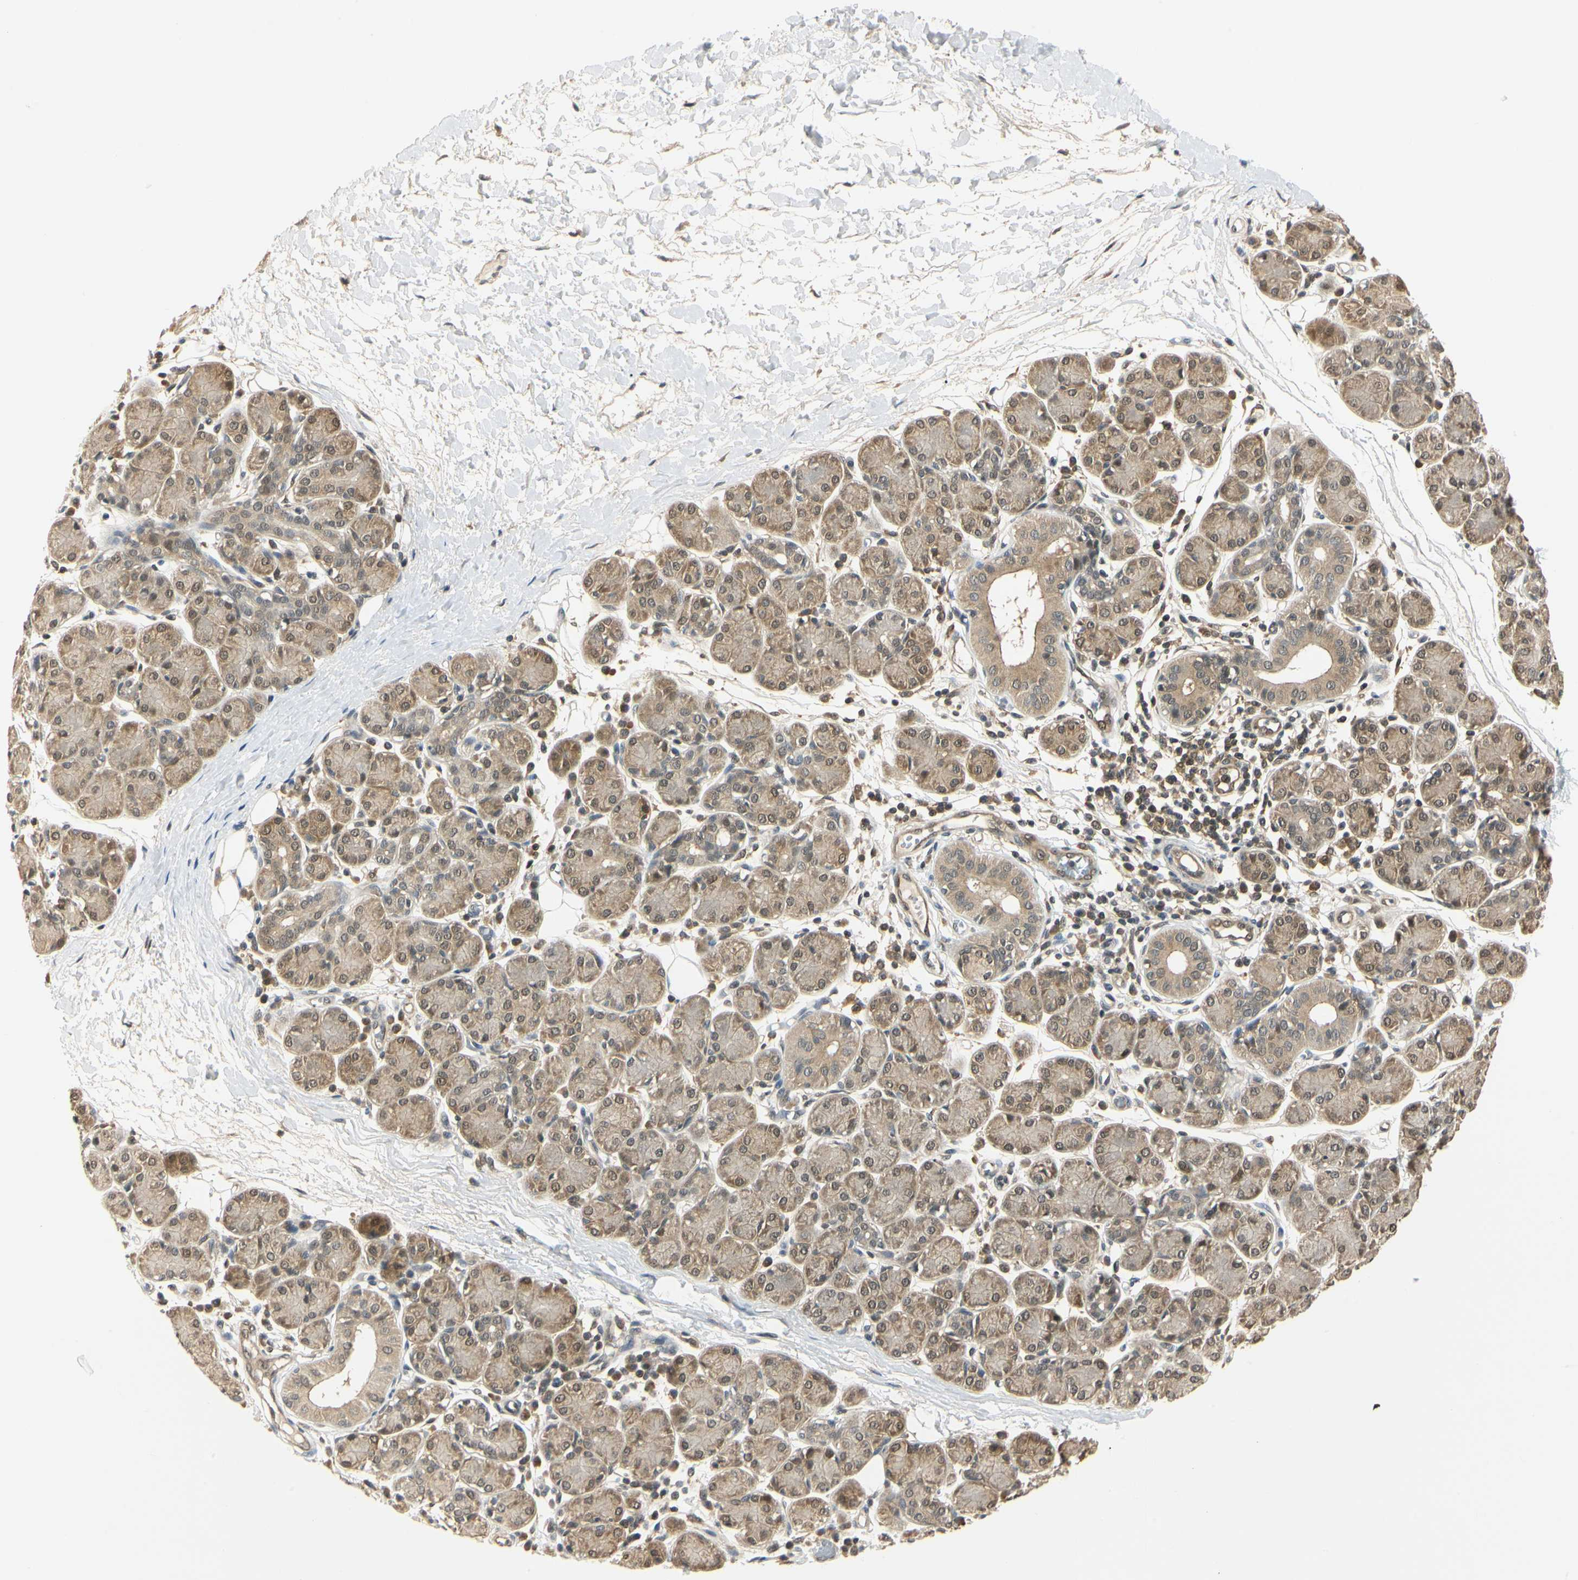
{"staining": {"intensity": "weak", "quantity": ">75%", "location": "cytoplasmic/membranous,nuclear"}, "tissue": "salivary gland", "cell_type": "Glandular cells", "image_type": "normal", "snomed": [{"axis": "morphology", "description": "Normal tissue, NOS"}, {"axis": "morphology", "description": "Inflammation, NOS"}, {"axis": "topography", "description": "Lymph node"}, {"axis": "topography", "description": "Salivary gland"}], "caption": "A brown stain shows weak cytoplasmic/membranous,nuclear expression of a protein in glandular cells of benign human salivary gland. Using DAB (3,3'-diaminobenzidine) (brown) and hematoxylin (blue) stains, captured at high magnification using brightfield microscopy.", "gene": "UBE2Z", "patient": {"sex": "male", "age": 3}}